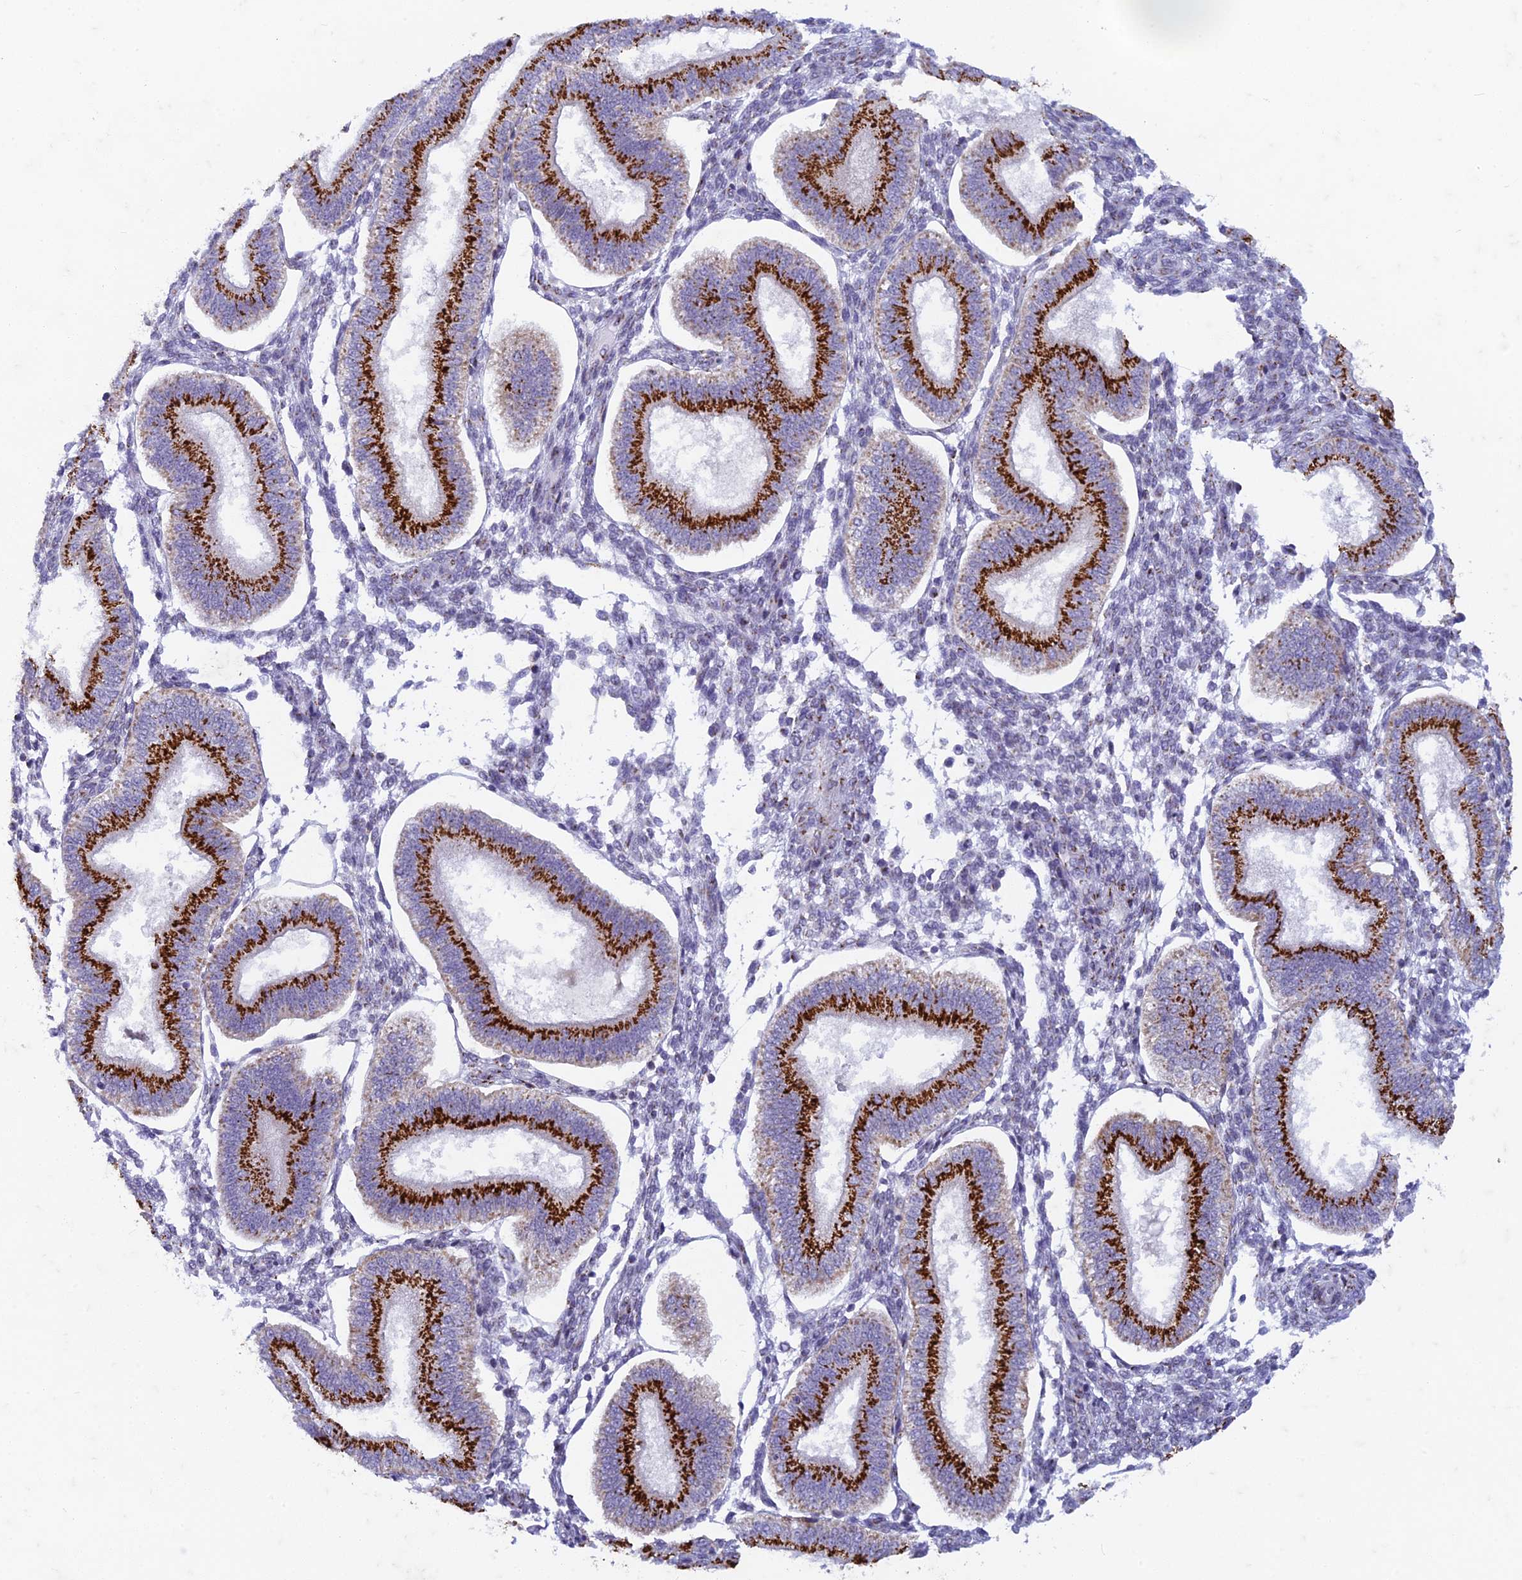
{"staining": {"intensity": "moderate", "quantity": "<25%", "location": "cytoplasmic/membranous"}, "tissue": "endometrium", "cell_type": "Cells in endometrial stroma", "image_type": "normal", "snomed": [{"axis": "morphology", "description": "Normal tissue, NOS"}, {"axis": "topography", "description": "Endometrium"}], "caption": "Endometrium stained with immunohistochemistry displays moderate cytoplasmic/membranous staining in about <25% of cells in endometrial stroma.", "gene": "FAM3C", "patient": {"sex": "female", "age": 39}}